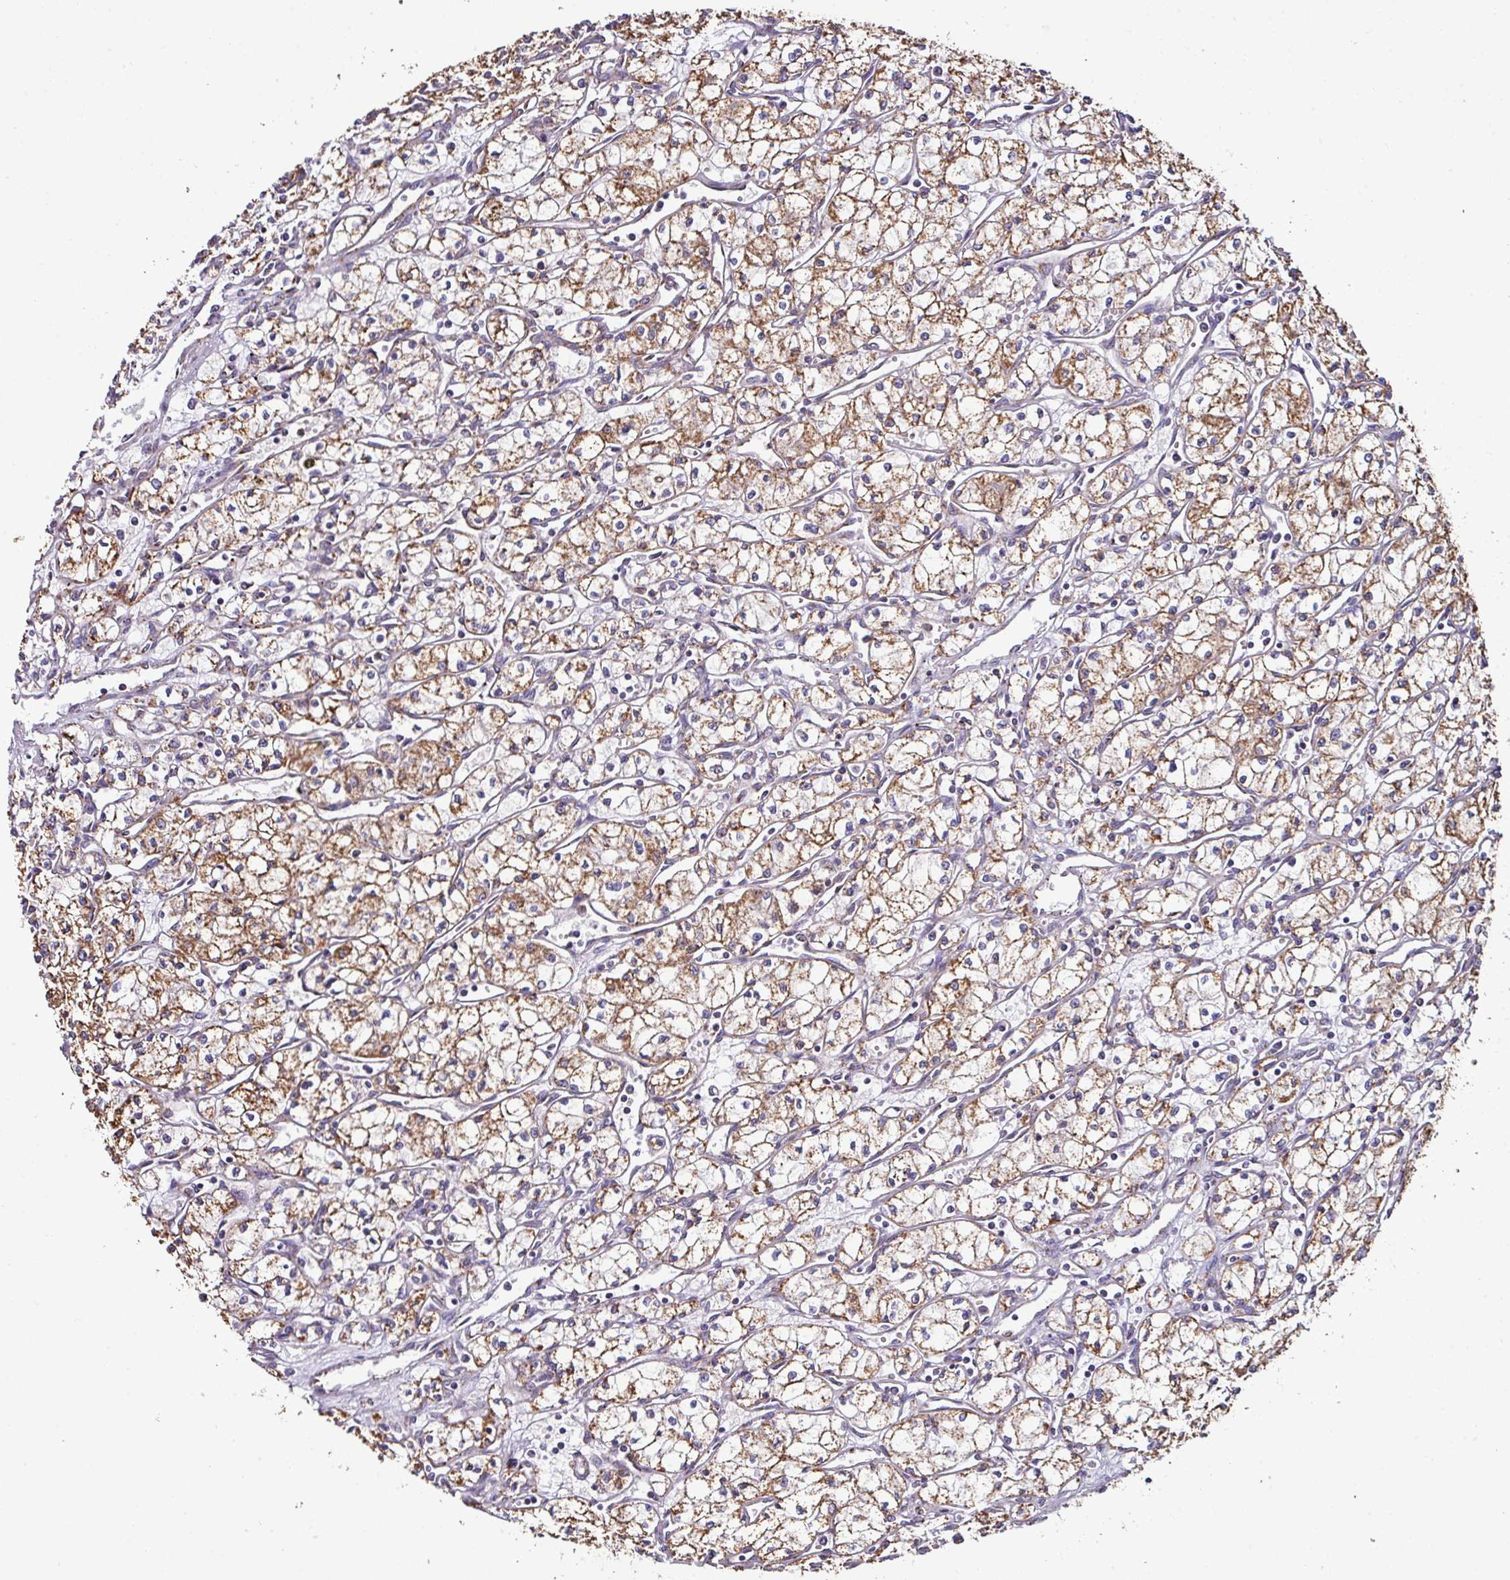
{"staining": {"intensity": "moderate", "quantity": ">75%", "location": "cytoplasmic/membranous"}, "tissue": "renal cancer", "cell_type": "Tumor cells", "image_type": "cancer", "snomed": [{"axis": "morphology", "description": "Adenocarcinoma, NOS"}, {"axis": "topography", "description": "Kidney"}], "caption": "Renal cancer (adenocarcinoma) tissue shows moderate cytoplasmic/membranous positivity in approximately >75% of tumor cells, visualized by immunohistochemistry.", "gene": "CPD", "patient": {"sex": "male", "age": 59}}